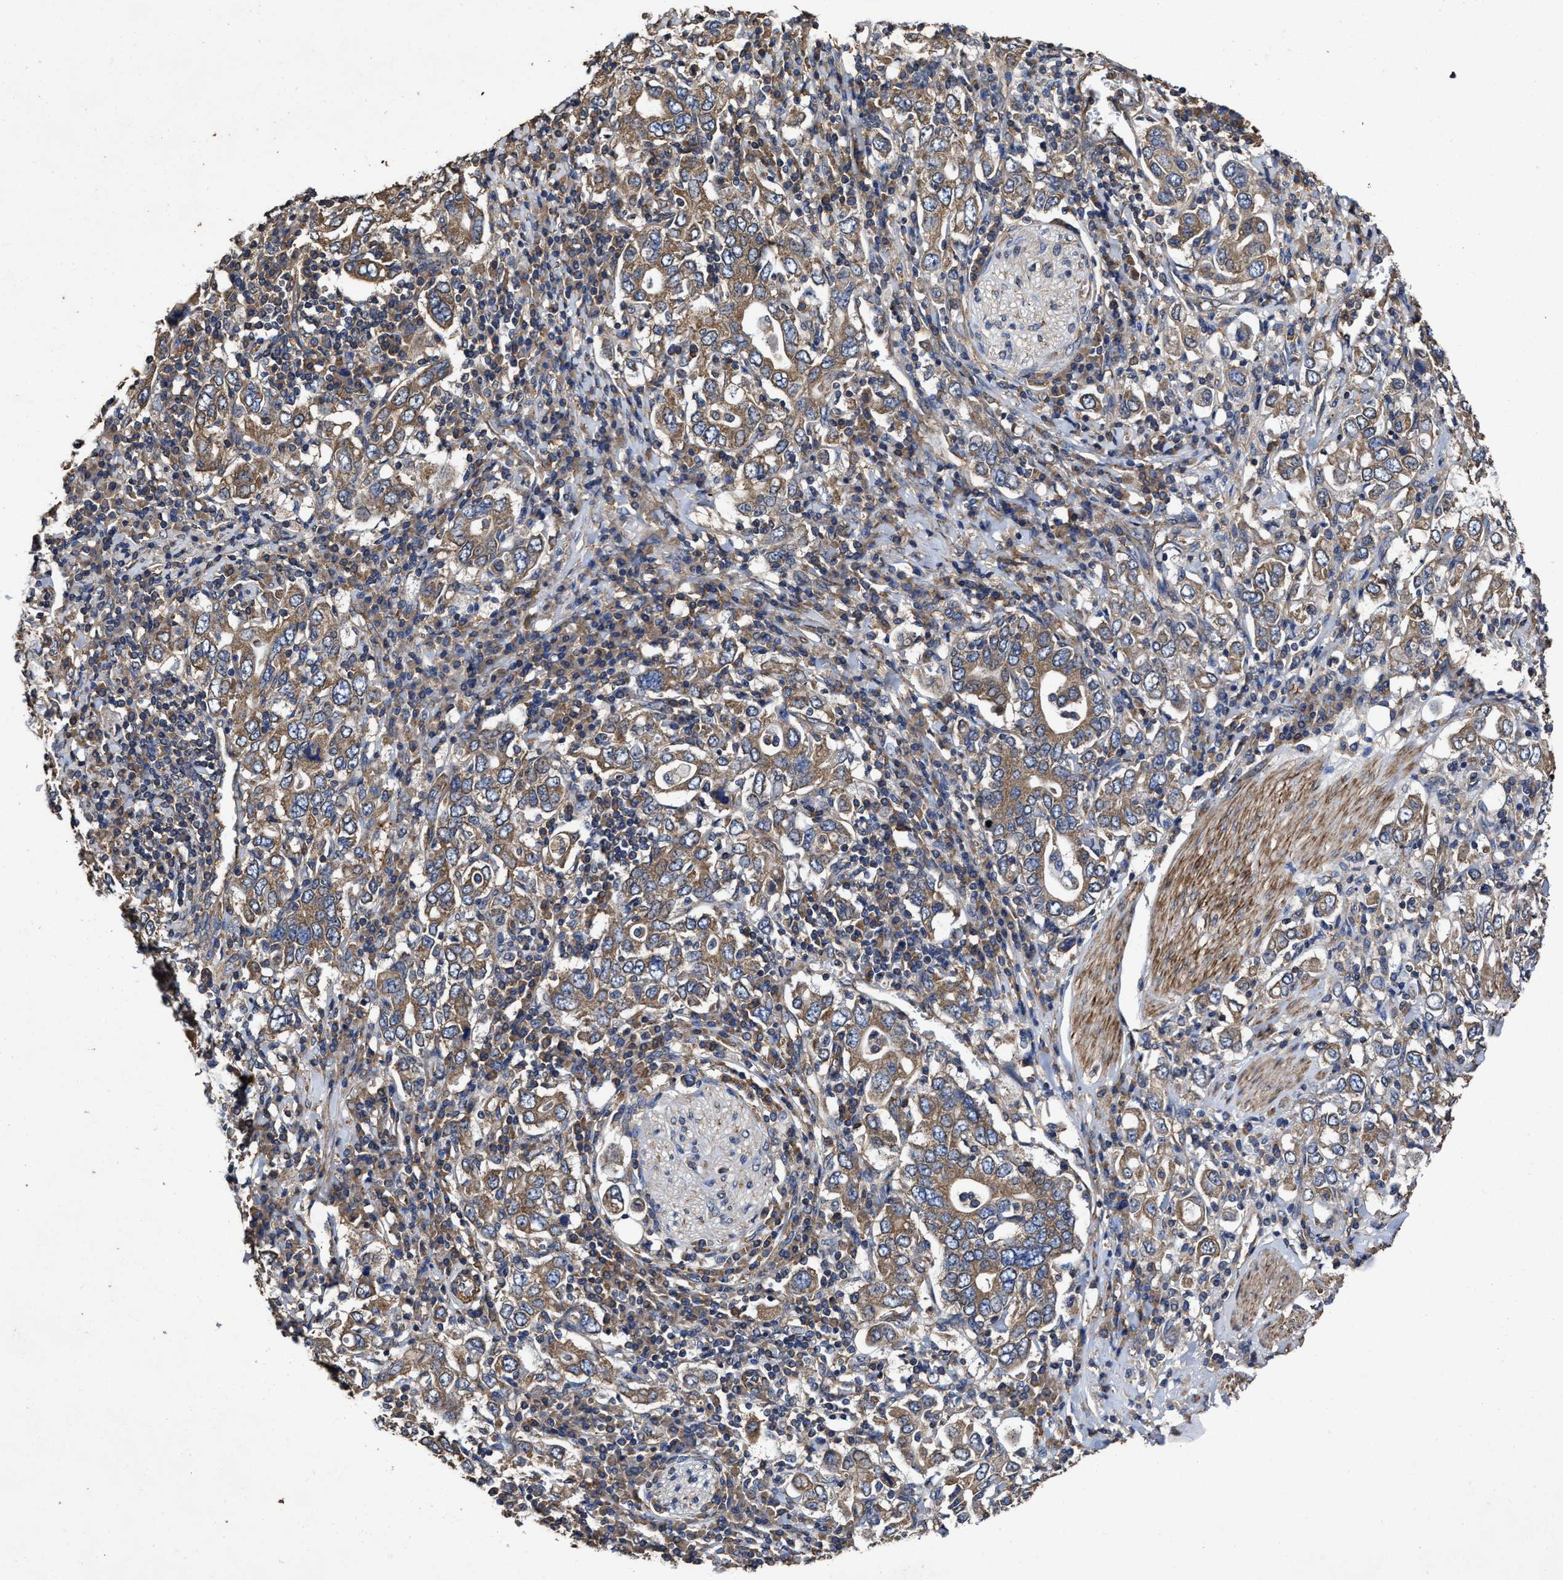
{"staining": {"intensity": "moderate", "quantity": ">75%", "location": "cytoplasmic/membranous"}, "tissue": "stomach cancer", "cell_type": "Tumor cells", "image_type": "cancer", "snomed": [{"axis": "morphology", "description": "Adenocarcinoma, NOS"}, {"axis": "topography", "description": "Stomach, upper"}], "caption": "Human stomach cancer (adenocarcinoma) stained with a protein marker displays moderate staining in tumor cells.", "gene": "SFXN4", "patient": {"sex": "male", "age": 62}}